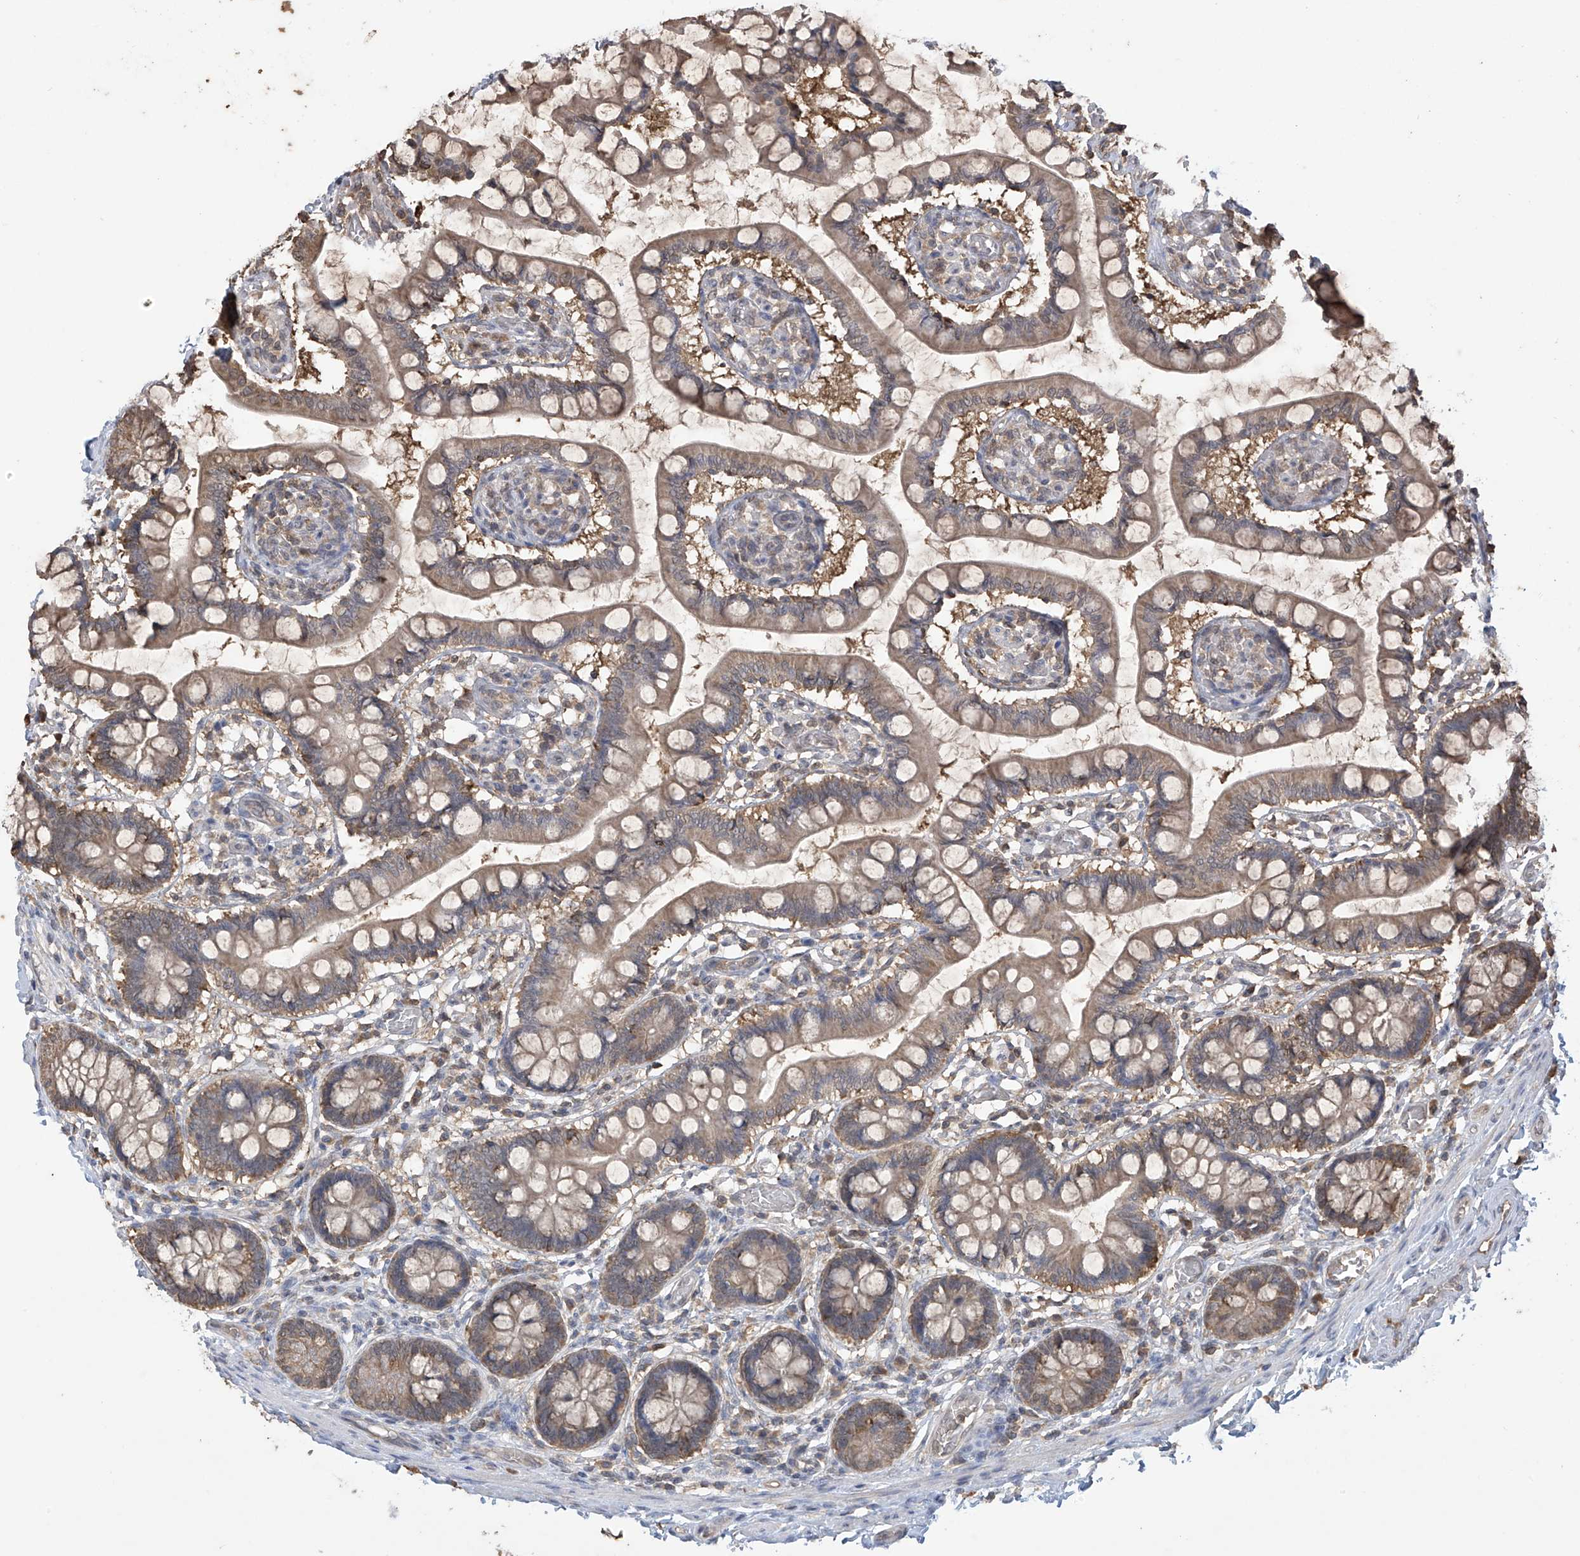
{"staining": {"intensity": "moderate", "quantity": ">75%", "location": "cytoplasmic/membranous"}, "tissue": "small intestine", "cell_type": "Glandular cells", "image_type": "normal", "snomed": [{"axis": "morphology", "description": "Normal tissue, NOS"}, {"axis": "topography", "description": "Small intestine"}], "caption": "Glandular cells show medium levels of moderate cytoplasmic/membranous staining in approximately >75% of cells in benign small intestine. Using DAB (brown) and hematoxylin (blue) stains, captured at high magnification using brightfield microscopy.", "gene": "PNPT1", "patient": {"sex": "male", "age": 52}}